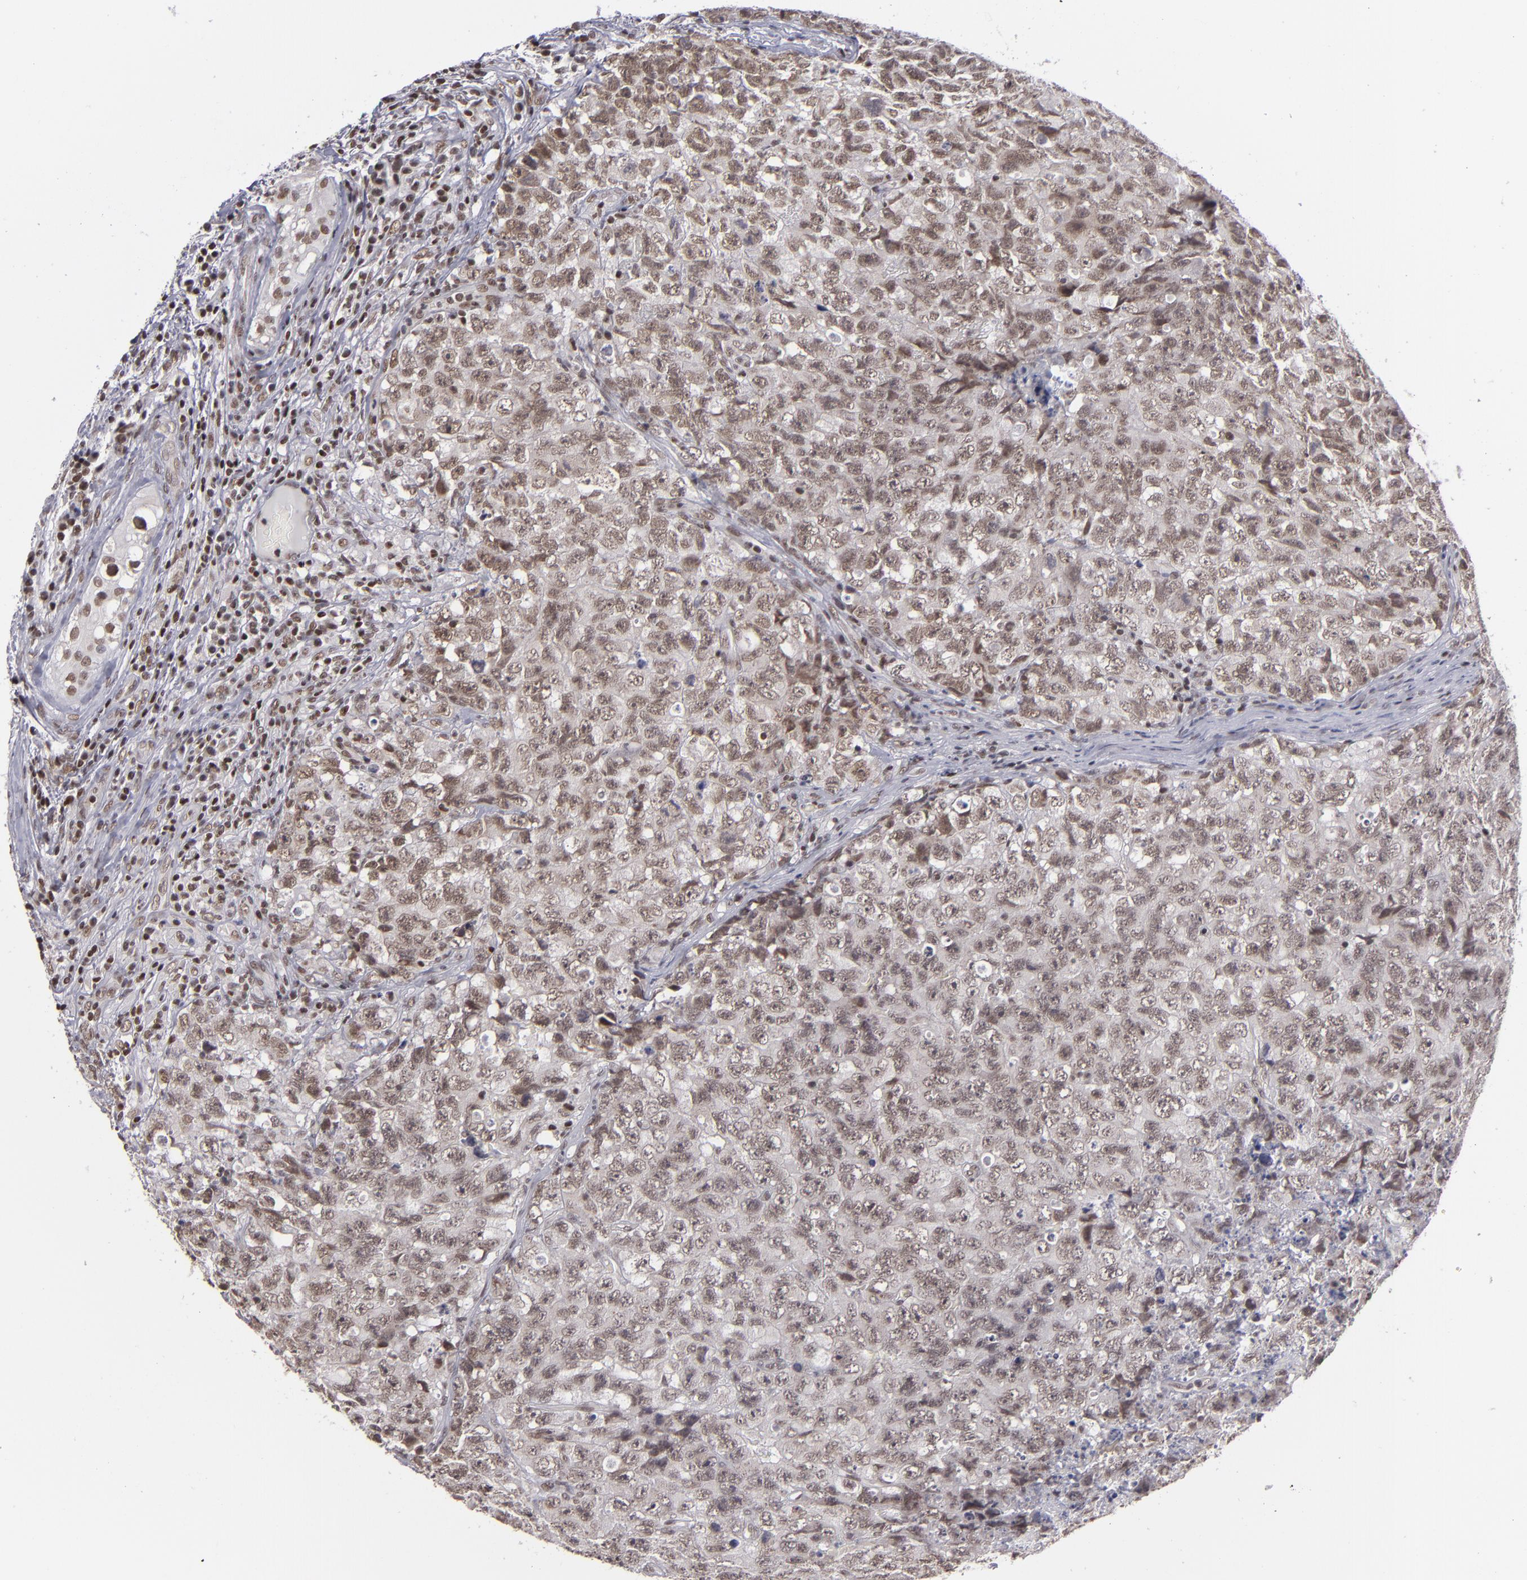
{"staining": {"intensity": "weak", "quantity": ">75%", "location": "nuclear"}, "tissue": "testis cancer", "cell_type": "Tumor cells", "image_type": "cancer", "snomed": [{"axis": "morphology", "description": "Carcinoma, Embryonal, NOS"}, {"axis": "topography", "description": "Testis"}], "caption": "DAB immunohistochemical staining of testis embryonal carcinoma shows weak nuclear protein positivity in about >75% of tumor cells. The staining was performed using DAB (3,3'-diaminobenzidine), with brown indicating positive protein expression. Nuclei are stained blue with hematoxylin.", "gene": "MLLT3", "patient": {"sex": "male", "age": 31}}